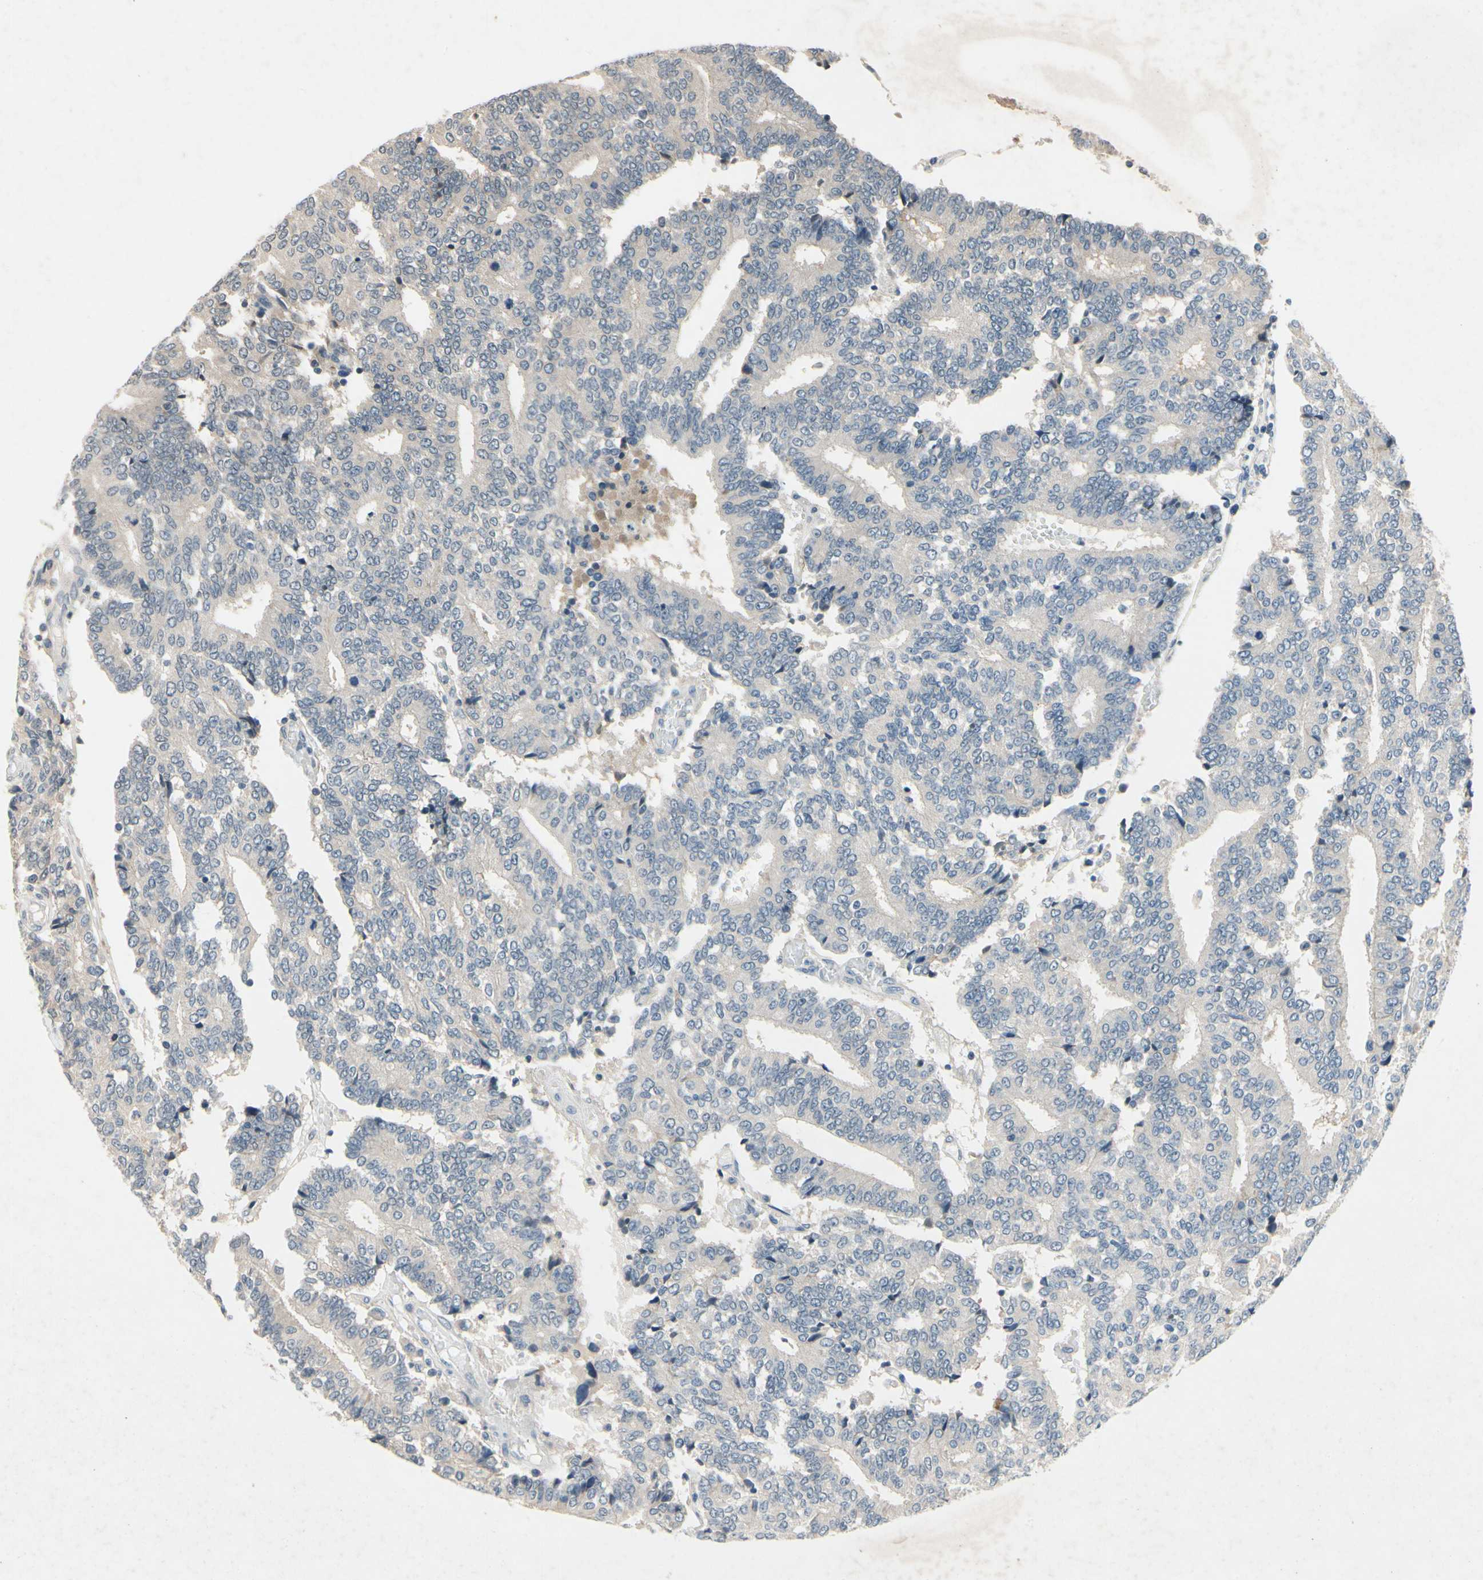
{"staining": {"intensity": "weak", "quantity": "<25%", "location": "cytoplasmic/membranous"}, "tissue": "prostate cancer", "cell_type": "Tumor cells", "image_type": "cancer", "snomed": [{"axis": "morphology", "description": "Adenocarcinoma, High grade"}, {"axis": "topography", "description": "Prostate"}], "caption": "There is no significant staining in tumor cells of prostate cancer. (DAB (3,3'-diaminobenzidine) immunohistochemistry (IHC) visualized using brightfield microscopy, high magnification).", "gene": "DPY19L3", "patient": {"sex": "male", "age": 55}}